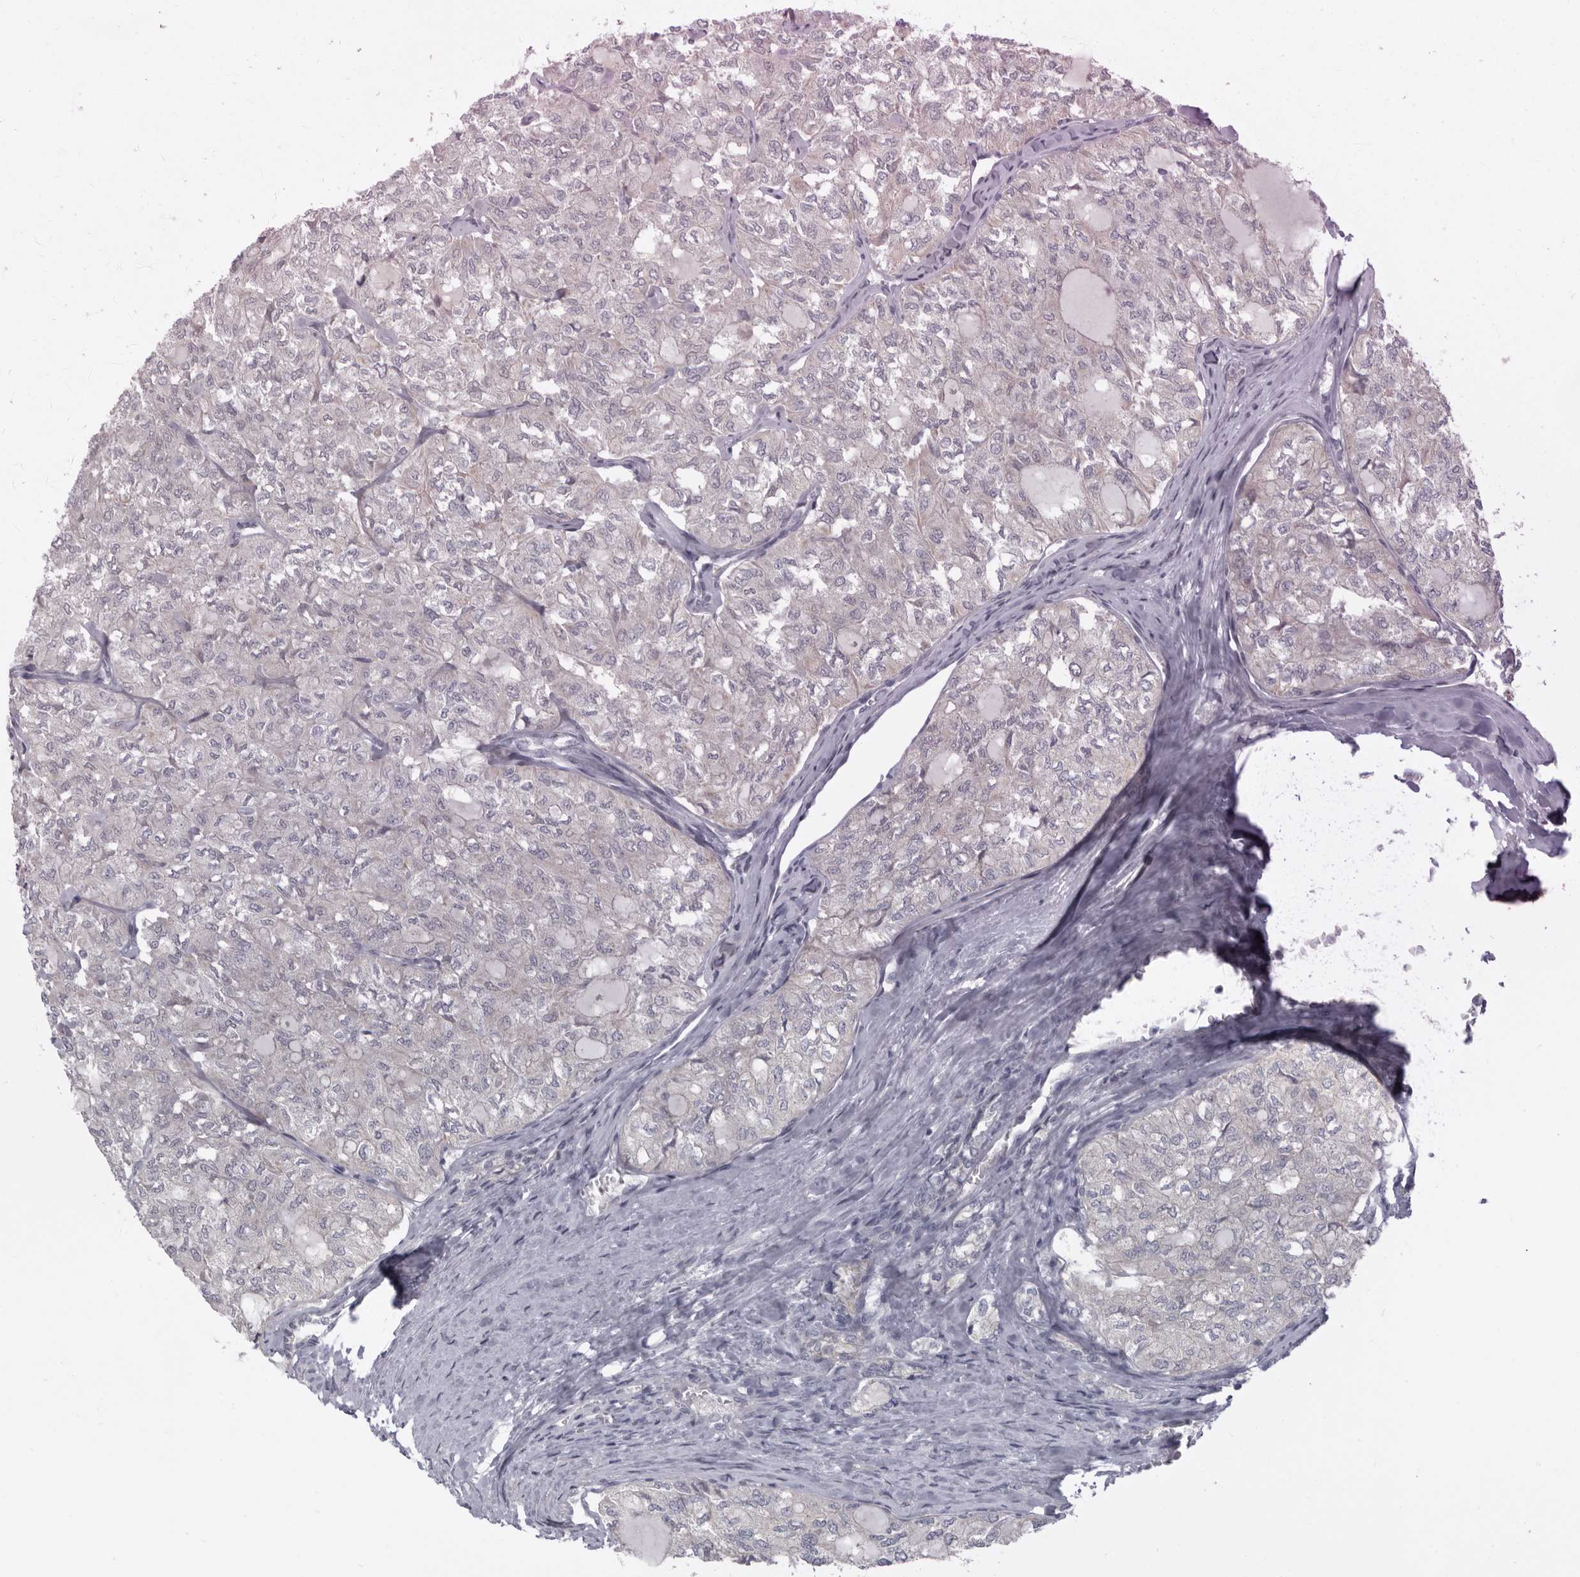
{"staining": {"intensity": "negative", "quantity": "none", "location": "none"}, "tissue": "thyroid cancer", "cell_type": "Tumor cells", "image_type": "cancer", "snomed": [{"axis": "morphology", "description": "Follicular adenoma carcinoma, NOS"}, {"axis": "topography", "description": "Thyroid gland"}], "caption": "Tumor cells are negative for protein expression in human thyroid follicular adenoma carcinoma.", "gene": "AHDC1", "patient": {"sex": "male", "age": 75}}